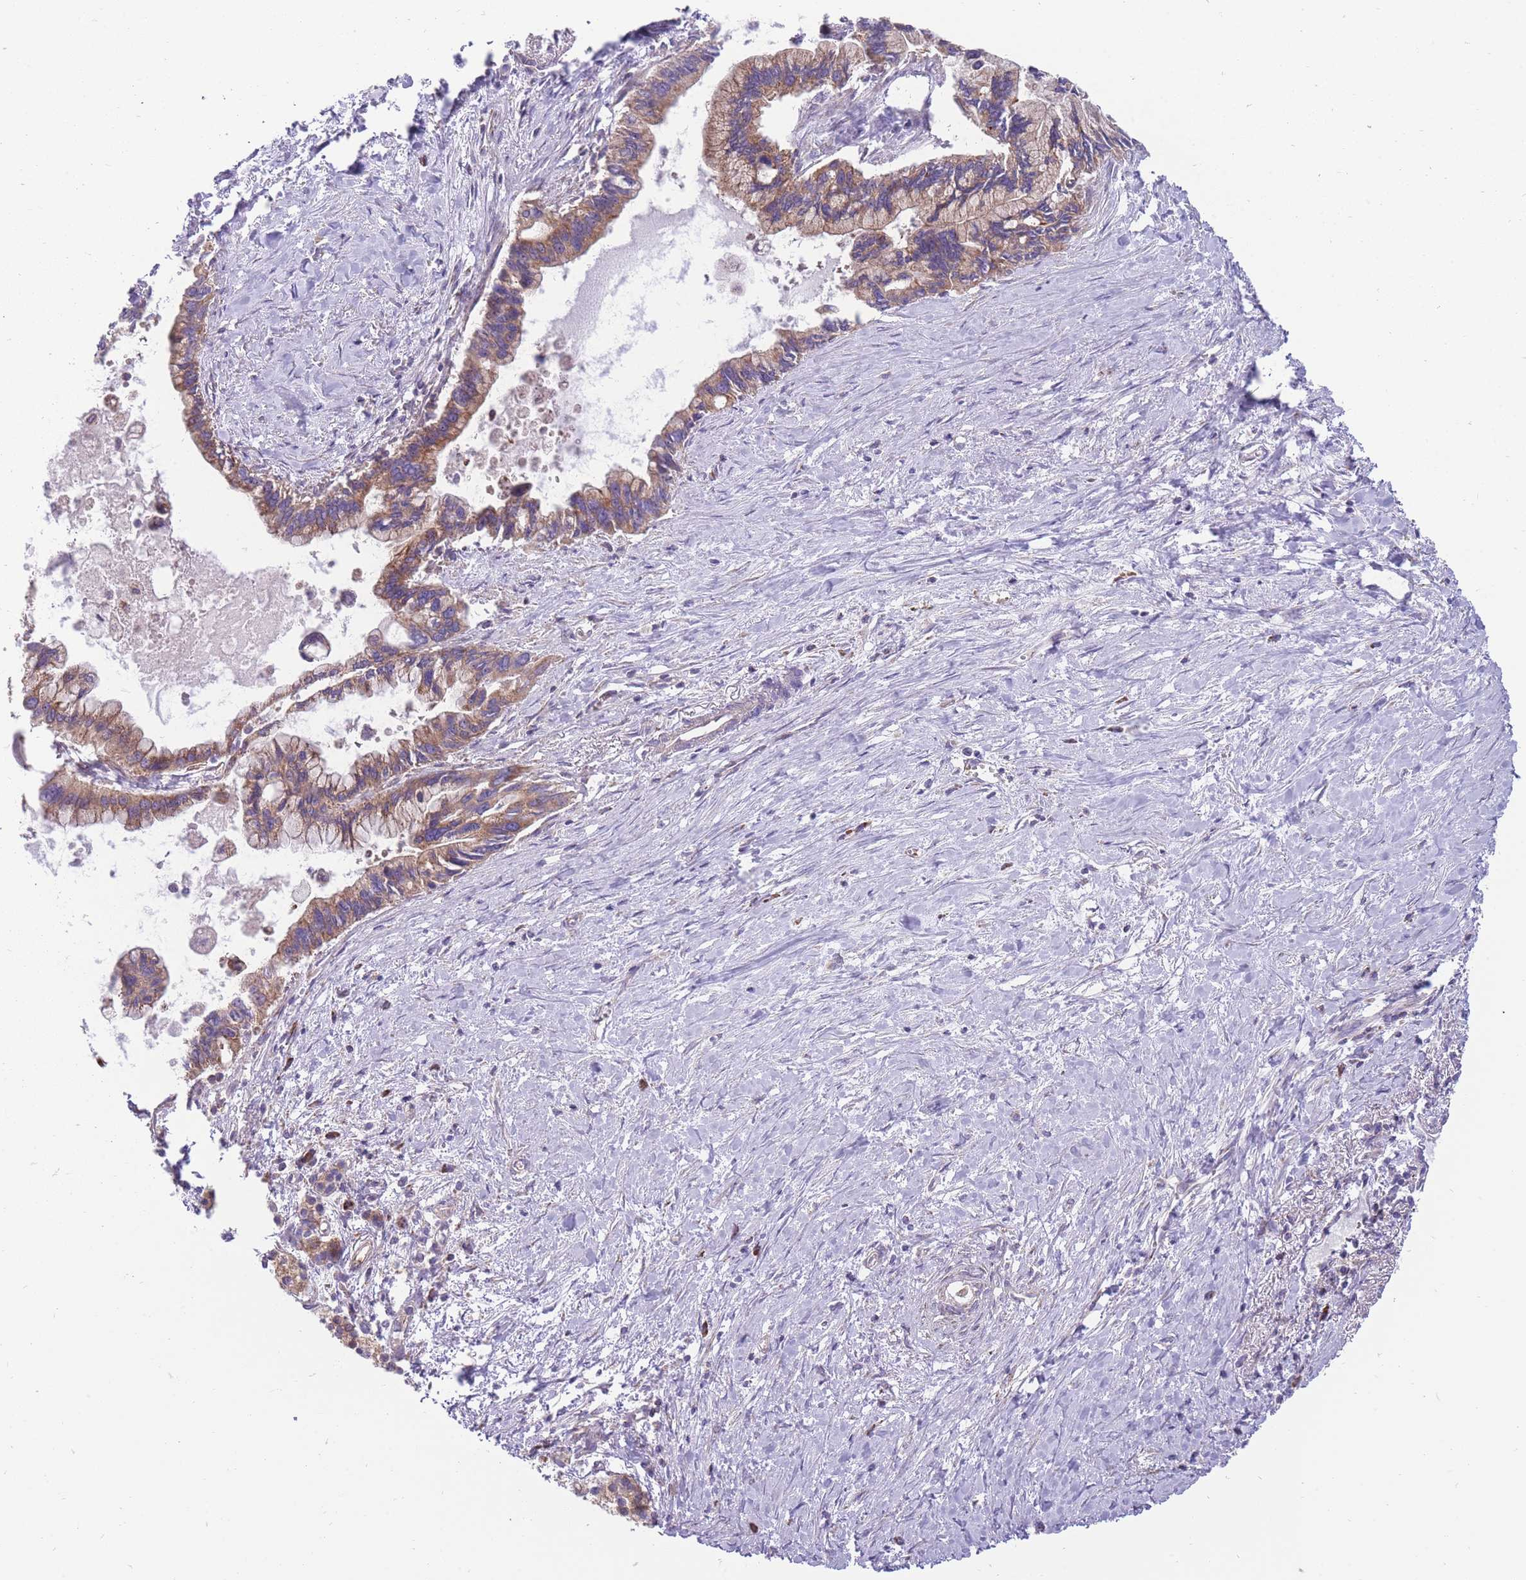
{"staining": {"intensity": "moderate", "quantity": ">75%", "location": "cytoplasmic/membranous"}, "tissue": "pancreatic cancer", "cell_type": "Tumor cells", "image_type": "cancer", "snomed": [{"axis": "morphology", "description": "Adenocarcinoma, NOS"}, {"axis": "topography", "description": "Pancreas"}], "caption": "Immunohistochemistry (IHC) staining of pancreatic cancer, which demonstrates medium levels of moderate cytoplasmic/membranous positivity in approximately >75% of tumor cells indicating moderate cytoplasmic/membranous protein expression. The staining was performed using DAB (3,3'-diaminobenzidine) (brown) for protein detection and nuclei were counterstained in hematoxylin (blue).", "gene": "ANKRD10", "patient": {"sex": "female", "age": 83}}